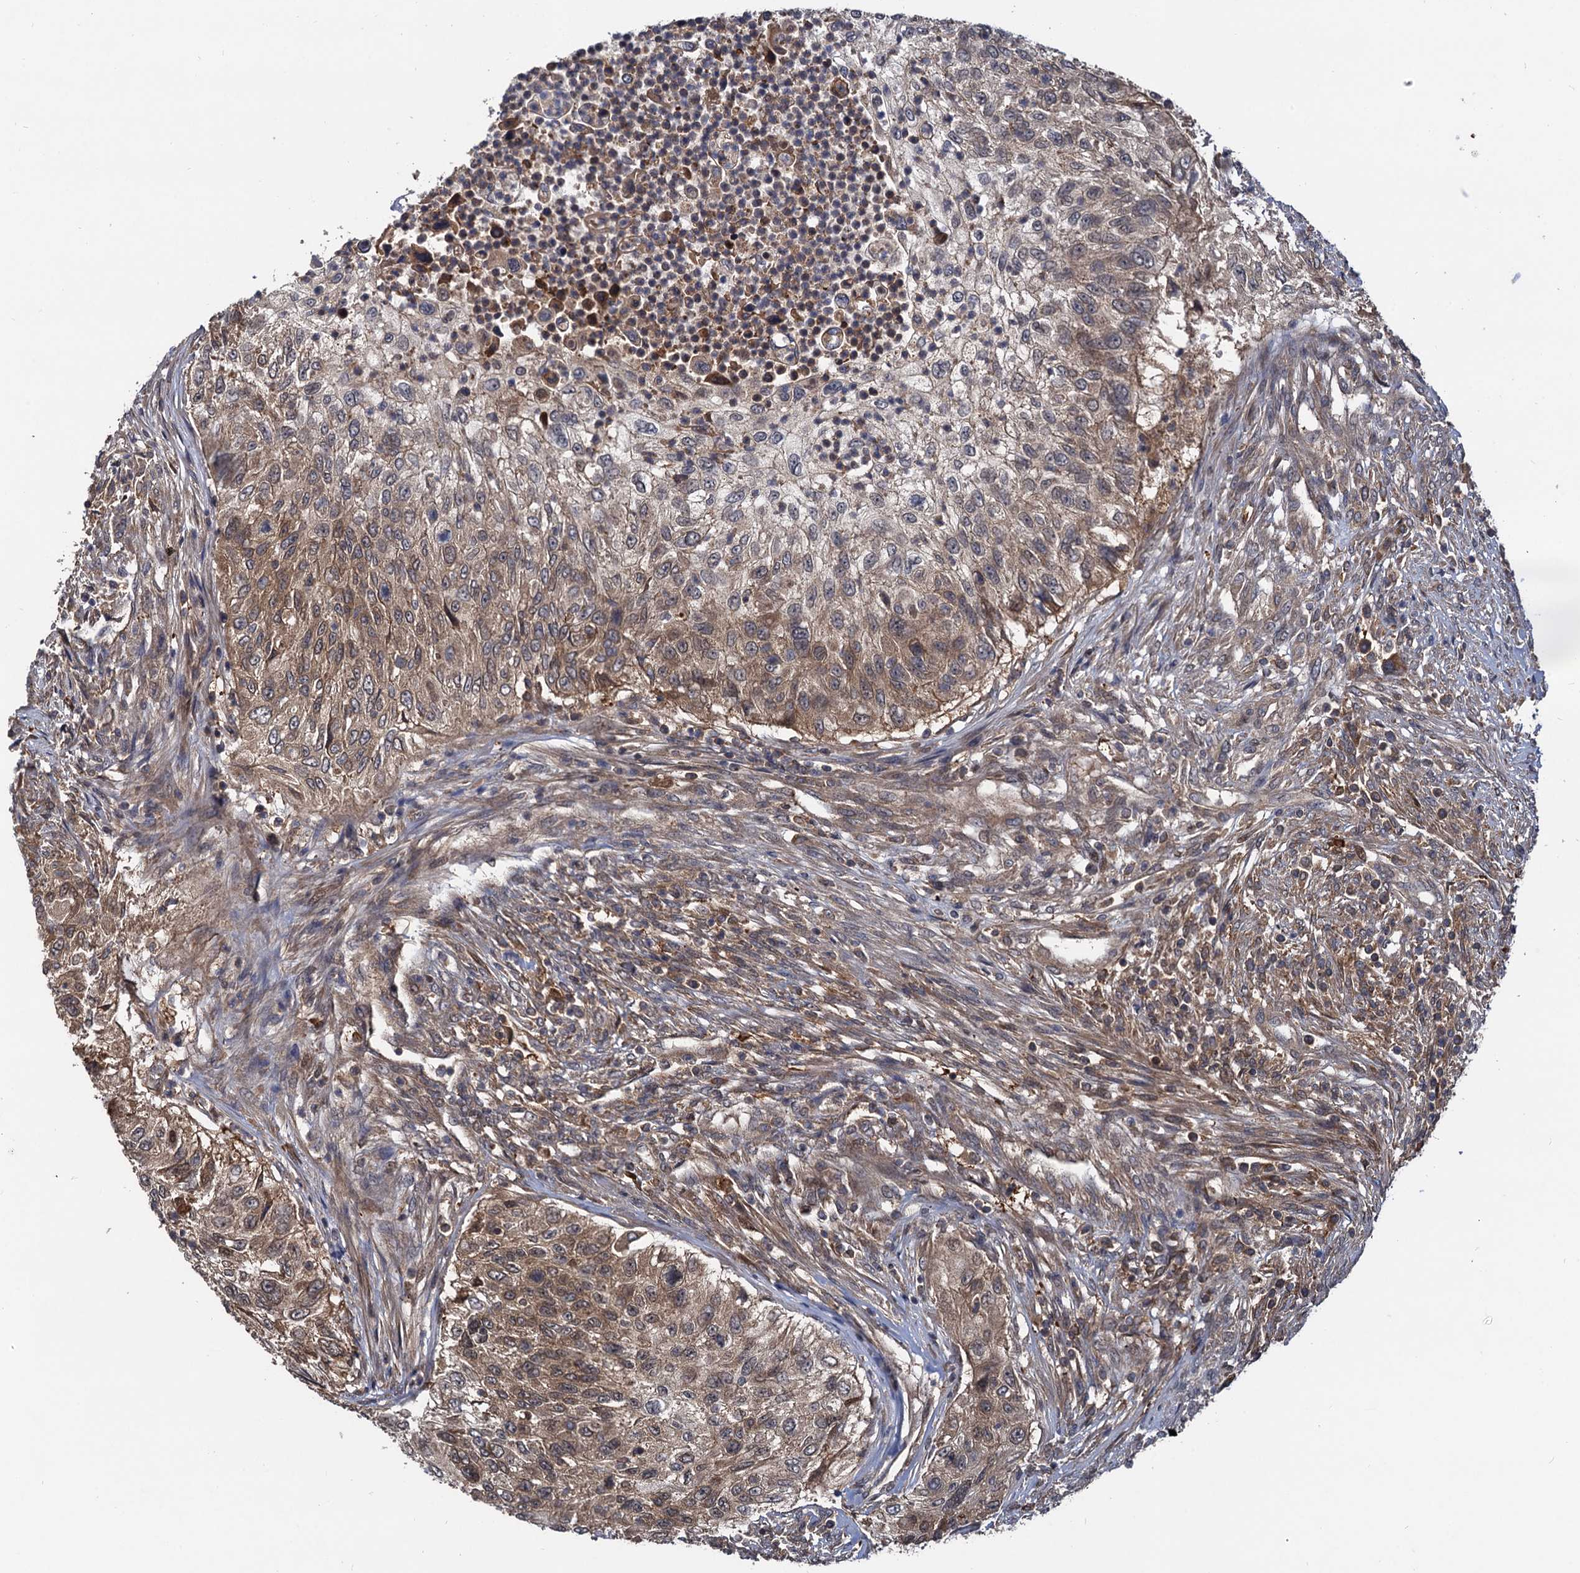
{"staining": {"intensity": "moderate", "quantity": "25%-75%", "location": "cytoplasmic/membranous"}, "tissue": "urothelial cancer", "cell_type": "Tumor cells", "image_type": "cancer", "snomed": [{"axis": "morphology", "description": "Urothelial carcinoma, High grade"}, {"axis": "topography", "description": "Urinary bladder"}], "caption": "Immunohistochemistry (IHC) photomicrograph of neoplastic tissue: urothelial cancer stained using IHC shows medium levels of moderate protein expression localized specifically in the cytoplasmic/membranous of tumor cells, appearing as a cytoplasmic/membranous brown color.", "gene": "SELENOP", "patient": {"sex": "female", "age": 60}}